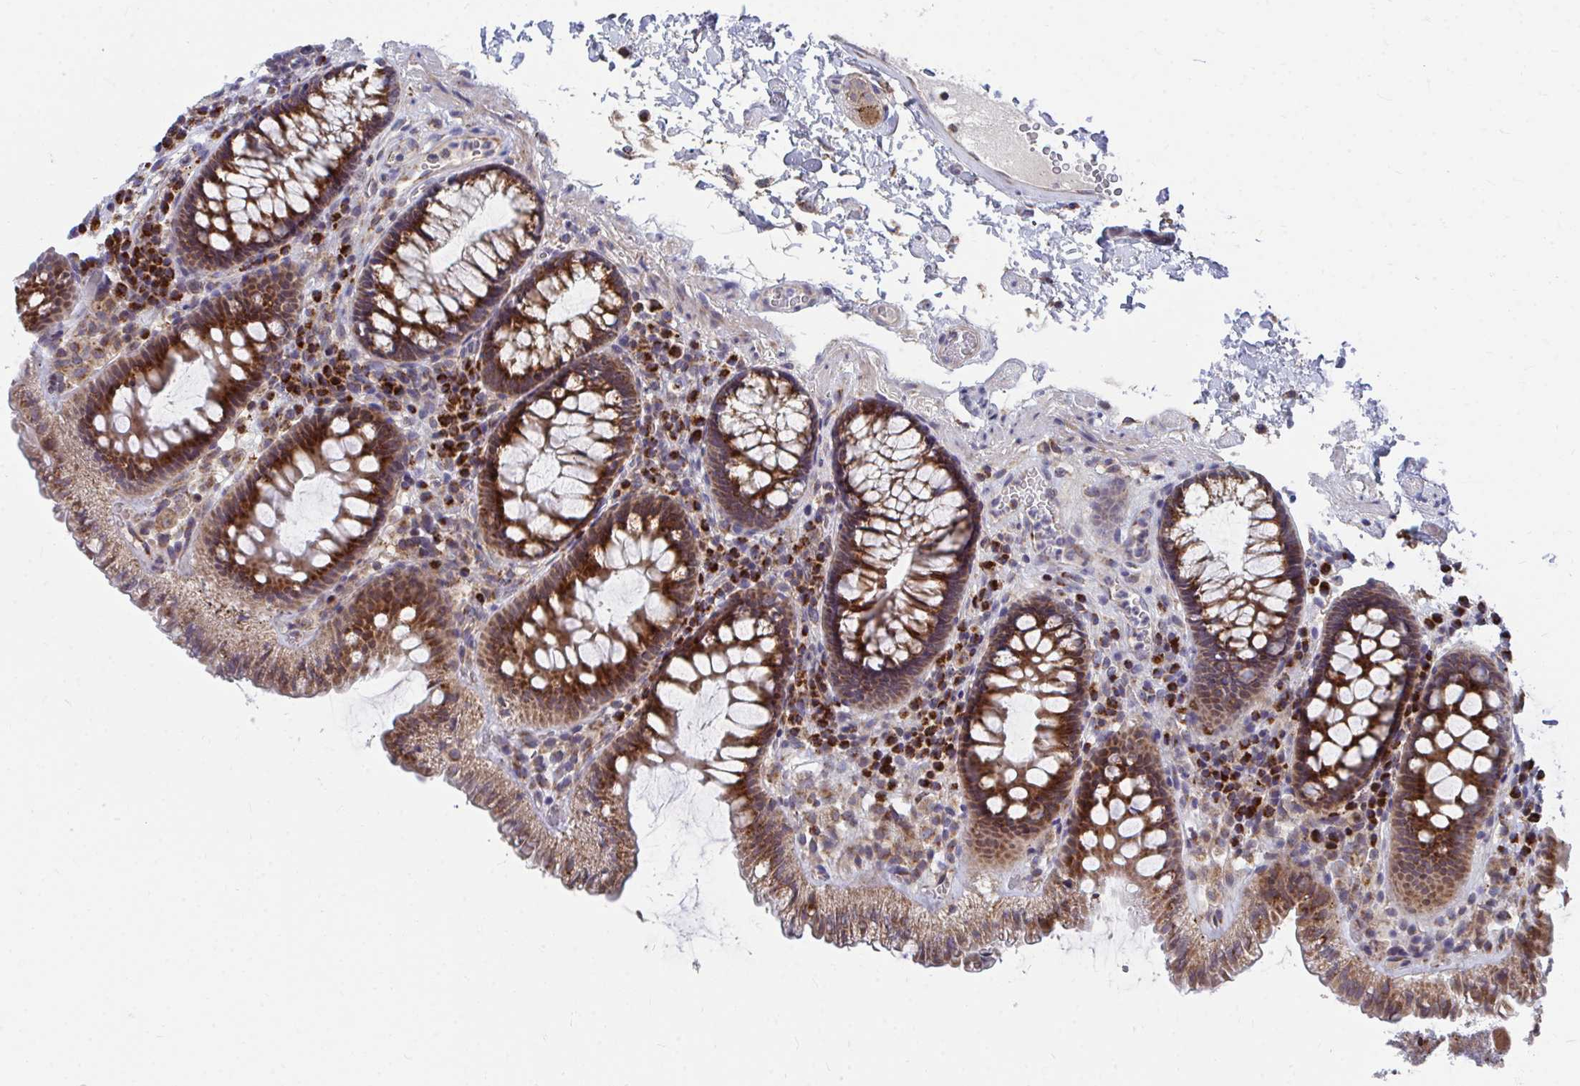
{"staining": {"intensity": "weak", "quantity": "25%-75%", "location": "cytoplasmic/membranous"}, "tissue": "colon", "cell_type": "Endothelial cells", "image_type": "normal", "snomed": [{"axis": "morphology", "description": "Normal tissue, NOS"}, {"axis": "topography", "description": "Colon"}, {"axis": "topography", "description": "Peripheral nerve tissue"}], "caption": "An image of colon stained for a protein exhibits weak cytoplasmic/membranous brown staining in endothelial cells.", "gene": "PEX3", "patient": {"sex": "male", "age": 84}}